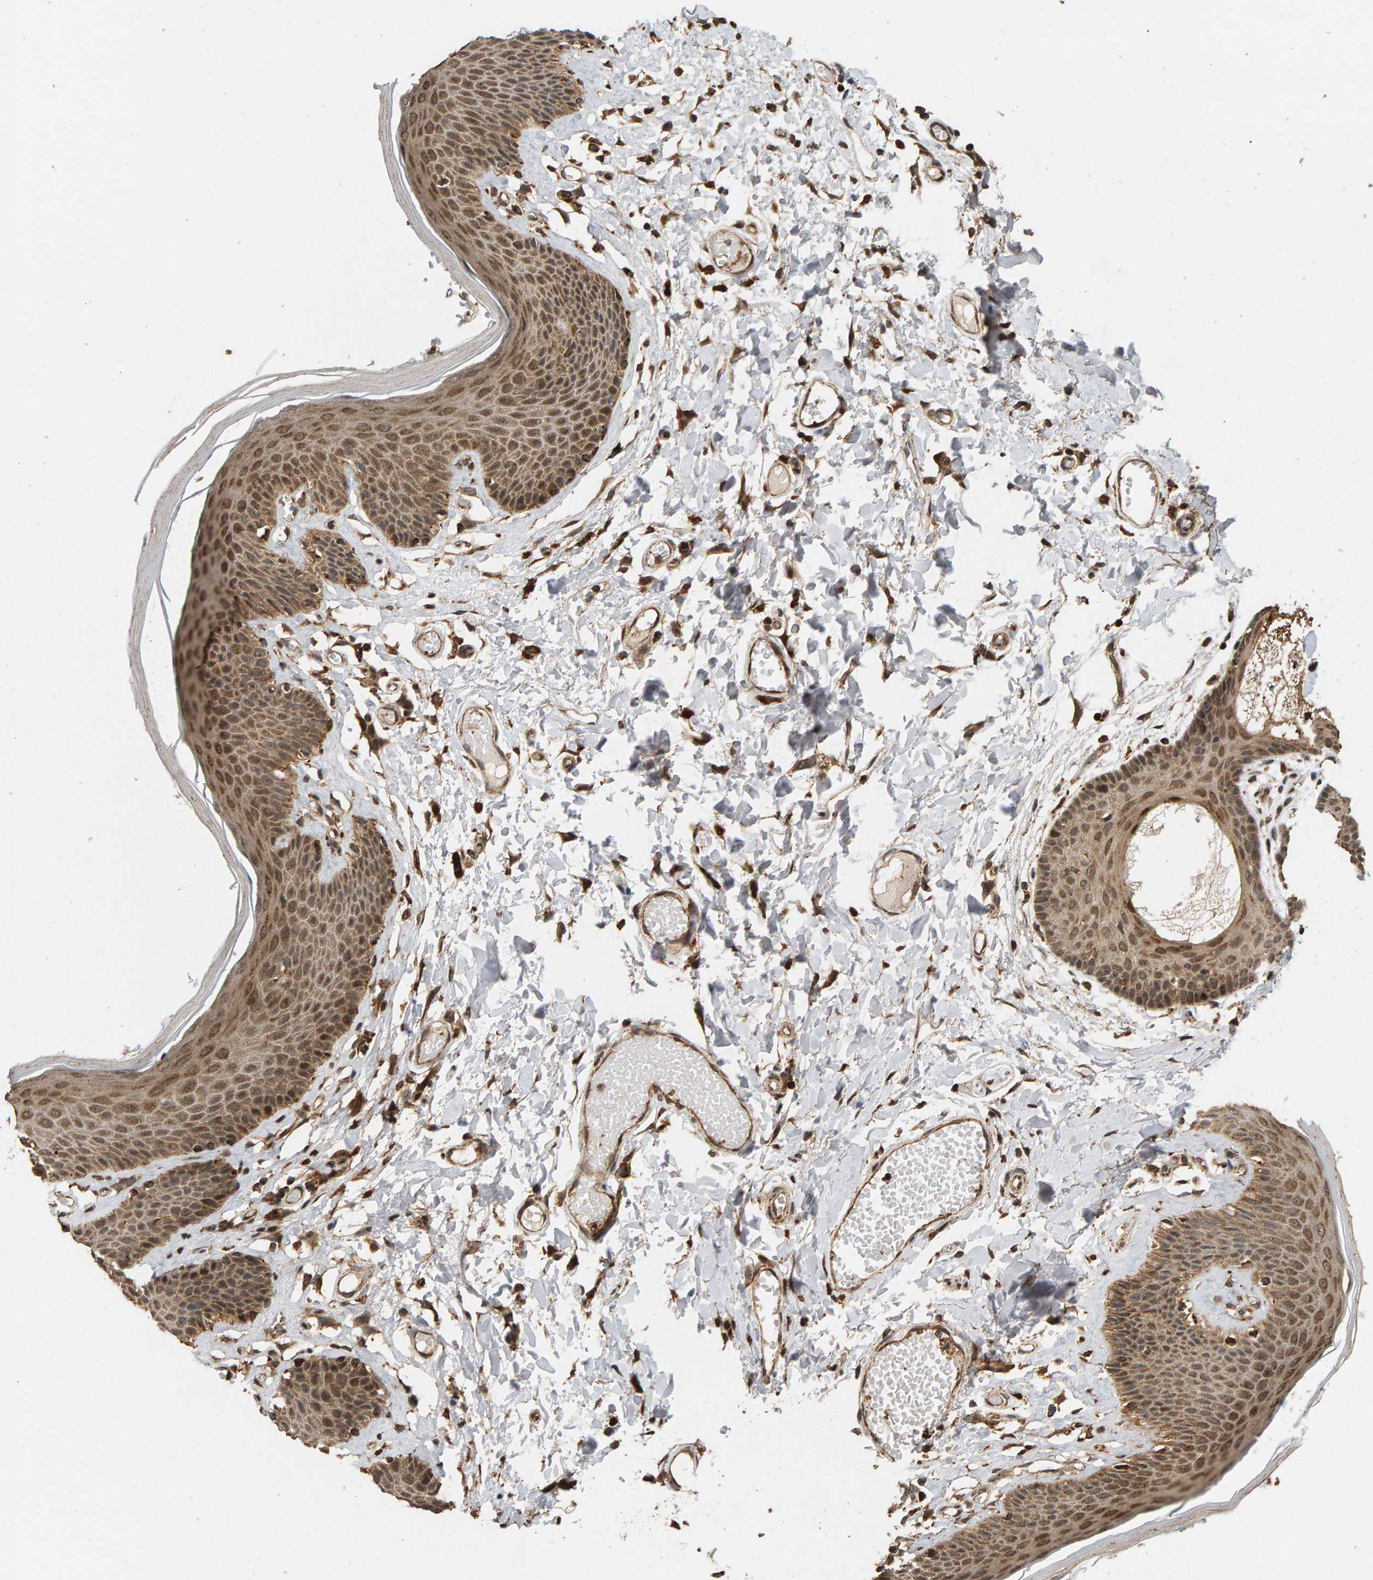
{"staining": {"intensity": "moderate", "quantity": ">75%", "location": "cytoplasmic/membranous,nuclear"}, "tissue": "skin", "cell_type": "Epidermal cells", "image_type": "normal", "snomed": [{"axis": "morphology", "description": "Normal tissue, NOS"}, {"axis": "topography", "description": "Vulva"}], "caption": "Epidermal cells reveal medium levels of moderate cytoplasmic/membranous,nuclear staining in about >75% of cells in benign human skin. The protein of interest is stained brown, and the nuclei are stained in blue (DAB IHC with brightfield microscopy, high magnification).", "gene": "GSTK1", "patient": {"sex": "female", "age": 73}}